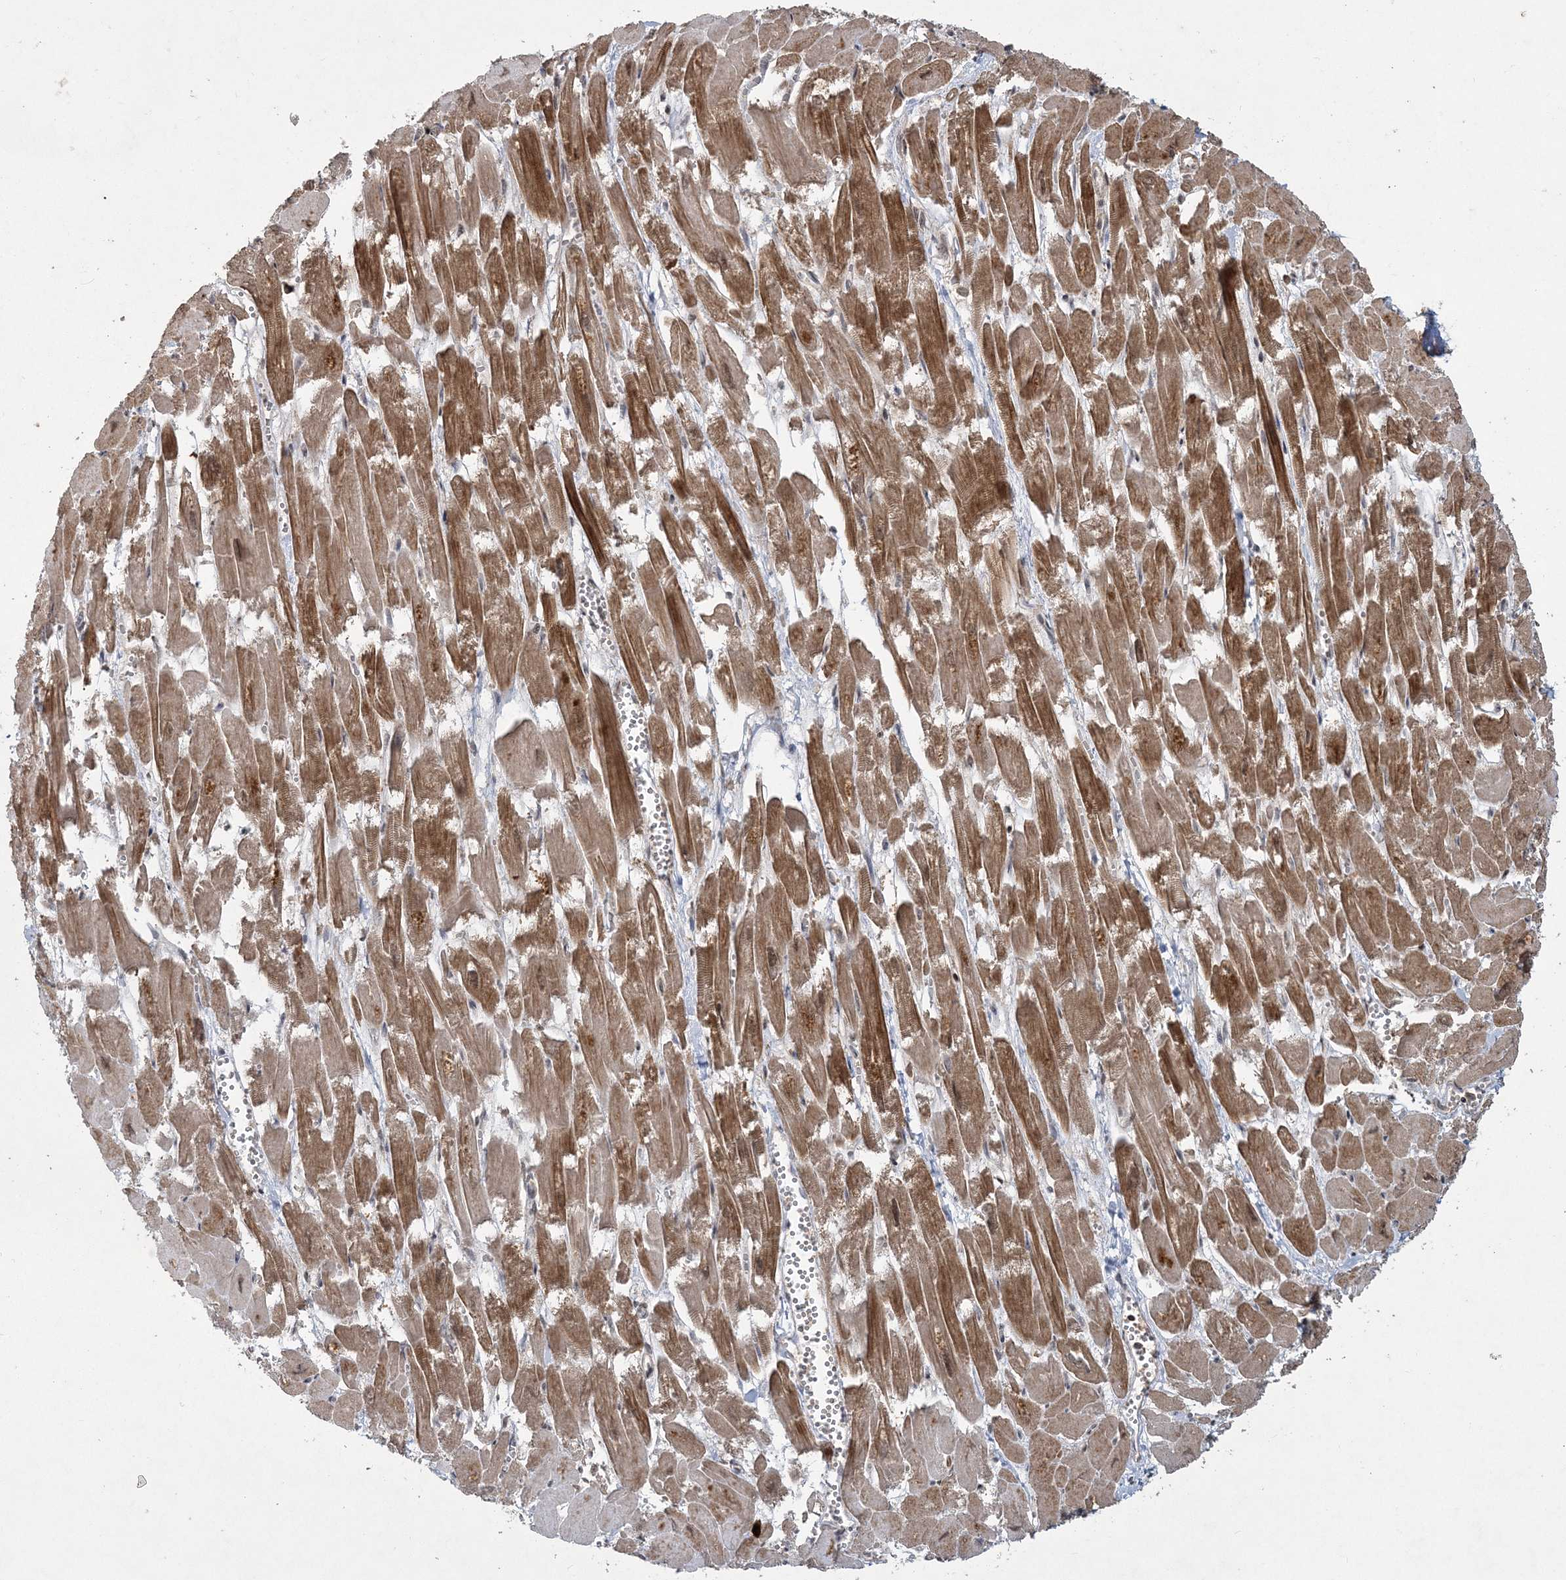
{"staining": {"intensity": "moderate", "quantity": ">75%", "location": "cytoplasmic/membranous,nuclear"}, "tissue": "heart muscle", "cell_type": "Cardiomyocytes", "image_type": "normal", "snomed": [{"axis": "morphology", "description": "Normal tissue, NOS"}, {"axis": "topography", "description": "Heart"}], "caption": "Brown immunohistochemical staining in normal human heart muscle exhibits moderate cytoplasmic/membranous,nuclear staining in about >75% of cardiomyocytes. The staining was performed using DAB to visualize the protein expression in brown, while the nuclei were stained in blue with hematoxylin (Magnification: 20x).", "gene": "COPS7B", "patient": {"sex": "male", "age": 54}}